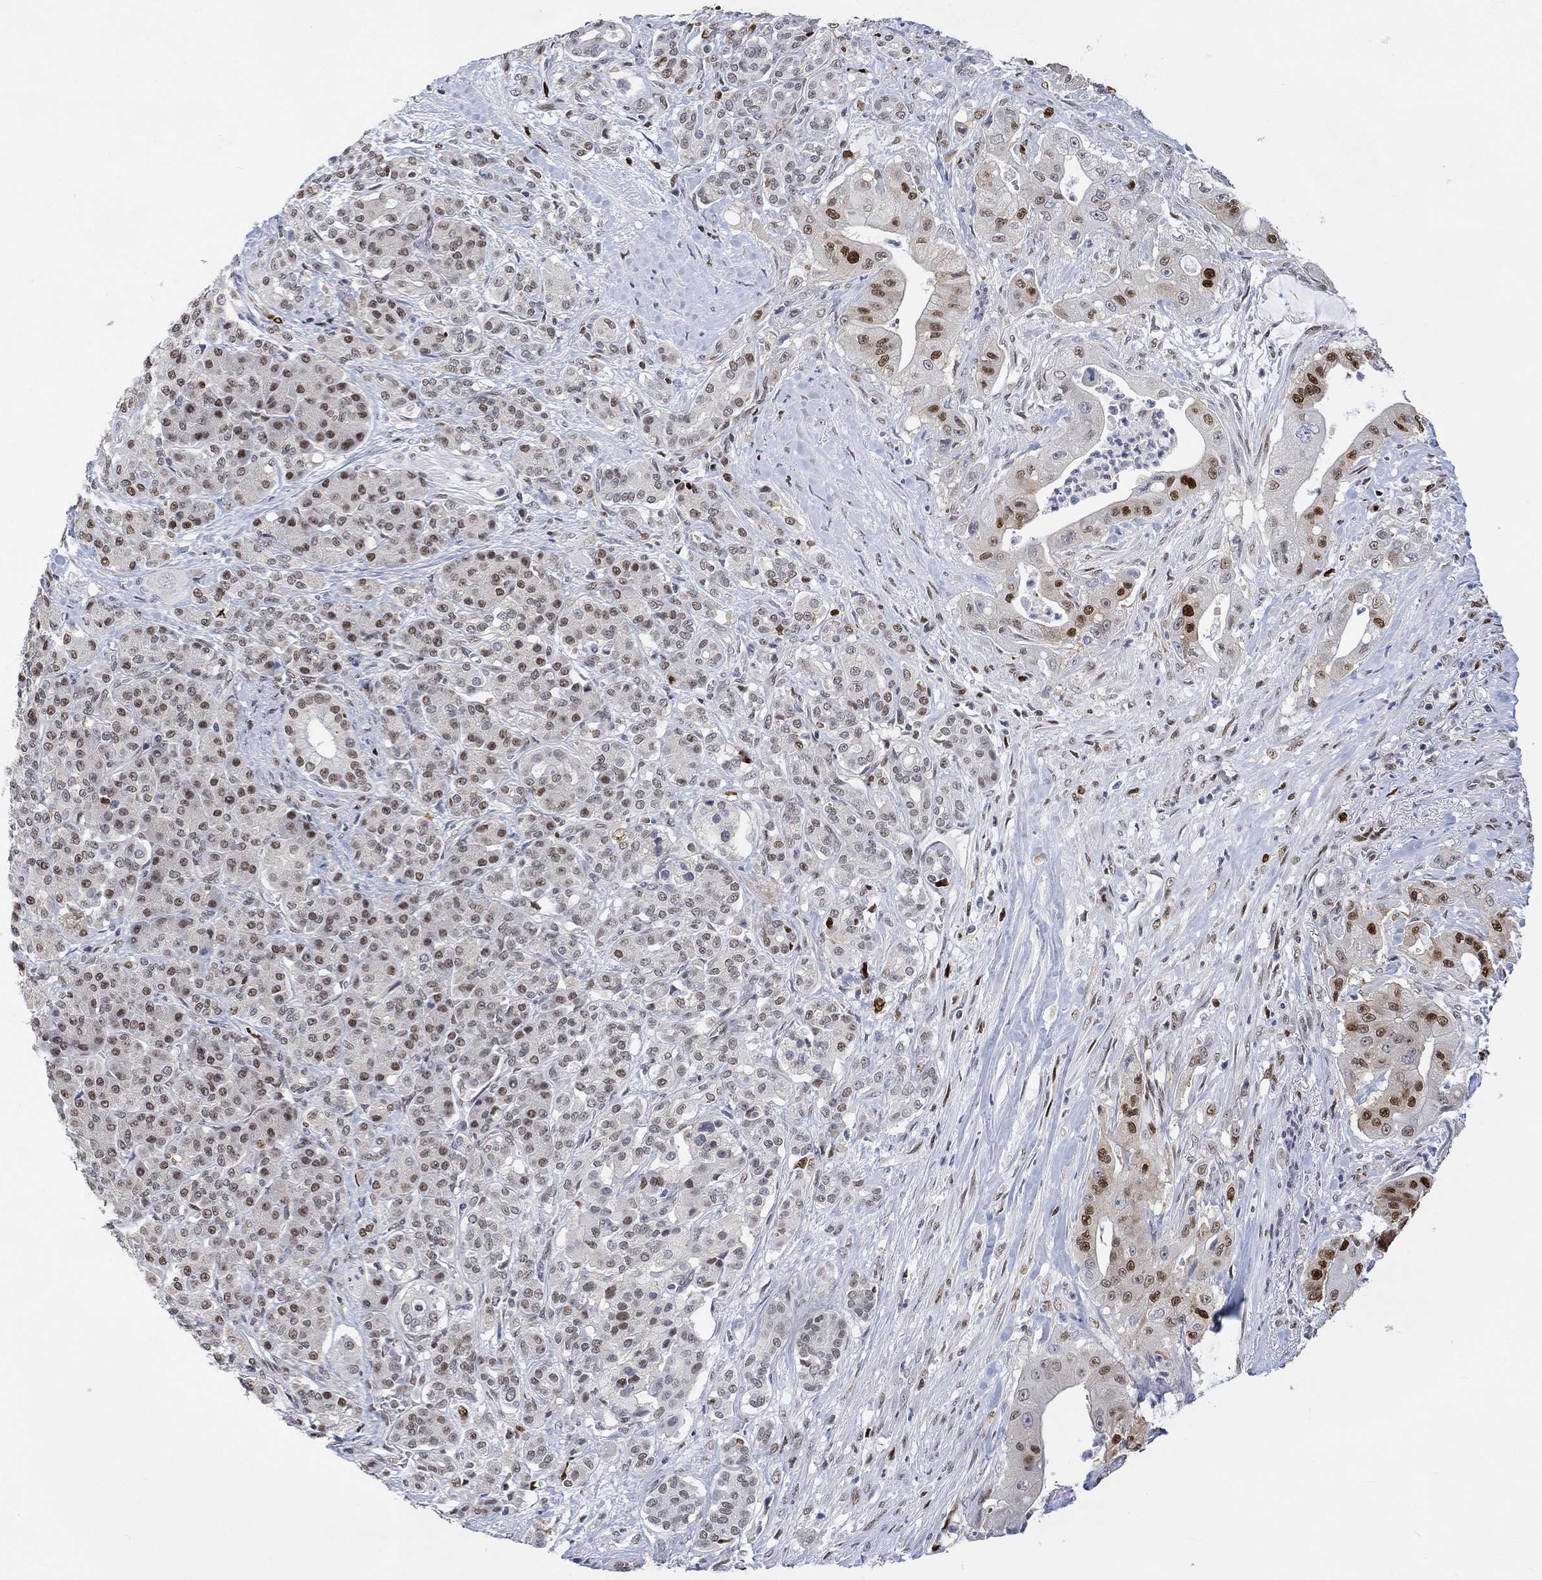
{"staining": {"intensity": "strong", "quantity": "25%-75%", "location": "nuclear"}, "tissue": "pancreatic cancer", "cell_type": "Tumor cells", "image_type": "cancer", "snomed": [{"axis": "morphology", "description": "Normal tissue, NOS"}, {"axis": "morphology", "description": "Inflammation, NOS"}, {"axis": "morphology", "description": "Adenocarcinoma, NOS"}, {"axis": "topography", "description": "Pancreas"}], "caption": "Strong nuclear protein staining is seen in about 25%-75% of tumor cells in pancreatic adenocarcinoma. (IHC, brightfield microscopy, high magnification).", "gene": "RAD54L2", "patient": {"sex": "male", "age": 57}}